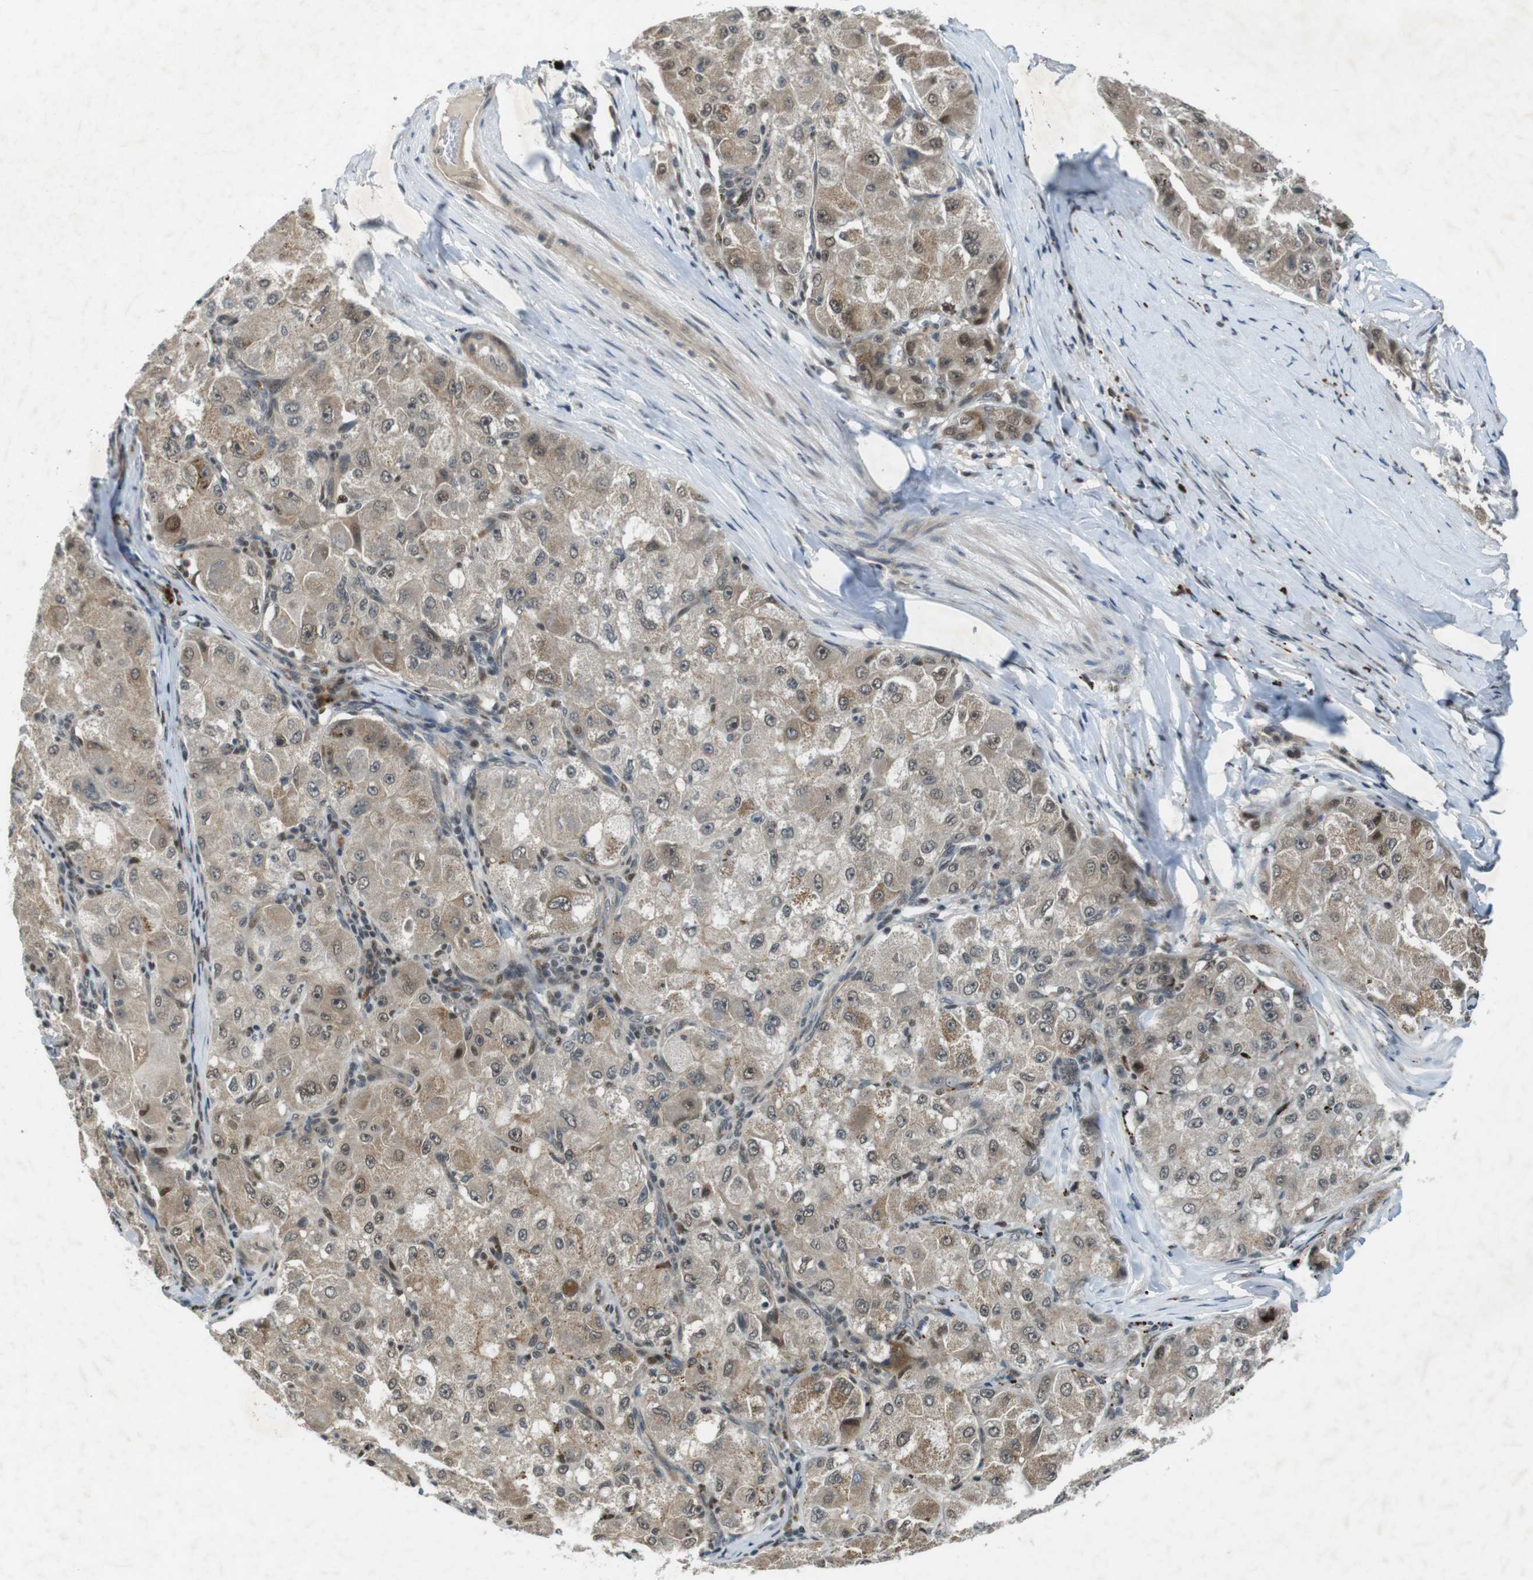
{"staining": {"intensity": "moderate", "quantity": ">75%", "location": "cytoplasmic/membranous,nuclear"}, "tissue": "liver cancer", "cell_type": "Tumor cells", "image_type": "cancer", "snomed": [{"axis": "morphology", "description": "Carcinoma, Hepatocellular, NOS"}, {"axis": "topography", "description": "Liver"}], "caption": "Tumor cells display moderate cytoplasmic/membranous and nuclear staining in approximately >75% of cells in liver hepatocellular carcinoma.", "gene": "MAPKAPK5", "patient": {"sex": "male", "age": 80}}